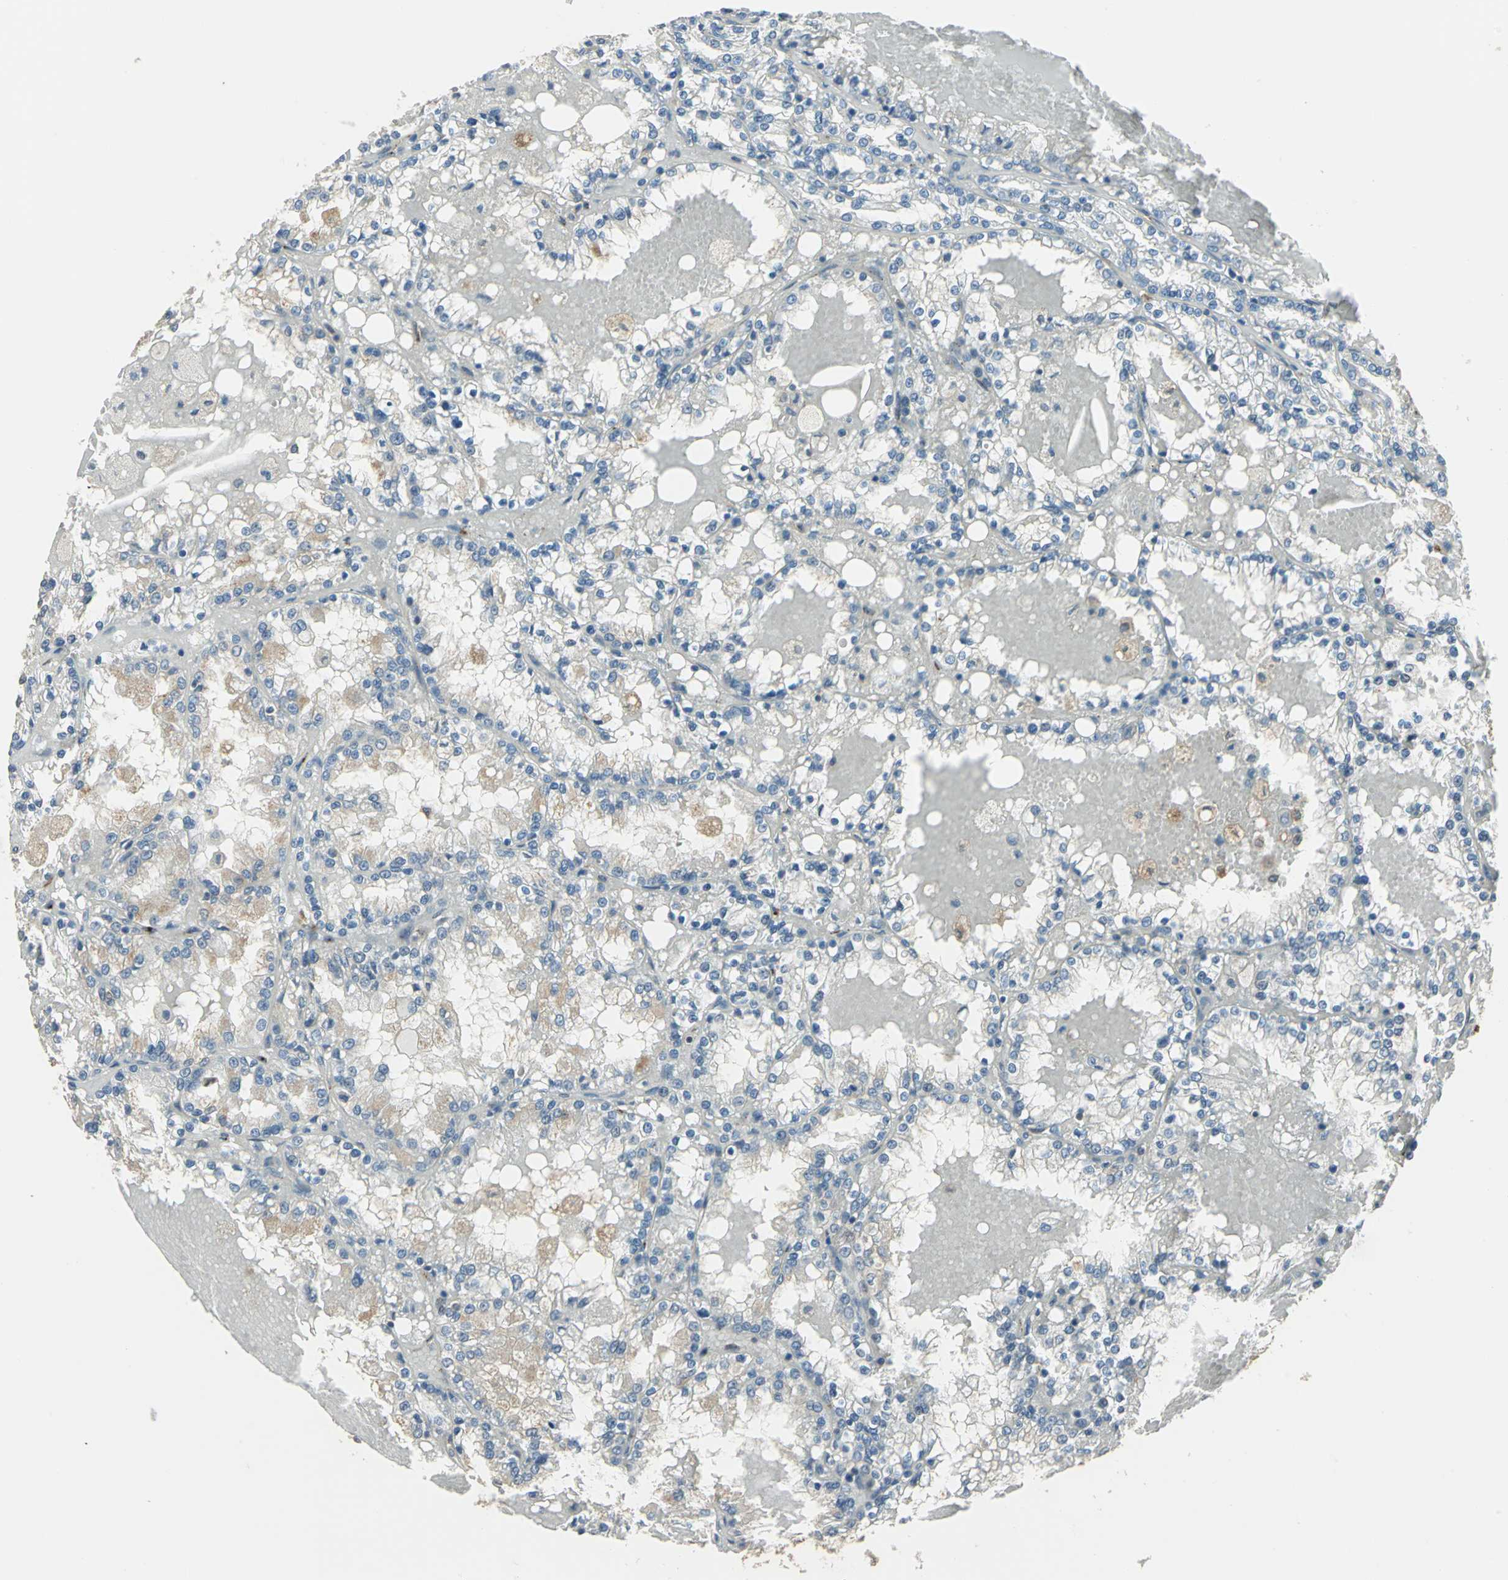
{"staining": {"intensity": "weak", "quantity": "<25%", "location": "cytoplasmic/membranous"}, "tissue": "renal cancer", "cell_type": "Tumor cells", "image_type": "cancer", "snomed": [{"axis": "morphology", "description": "Adenocarcinoma, NOS"}, {"axis": "topography", "description": "Kidney"}], "caption": "This is an immunohistochemistry (IHC) micrograph of human renal cancer (adenocarcinoma). There is no positivity in tumor cells.", "gene": "RAPGEF1", "patient": {"sex": "female", "age": 56}}